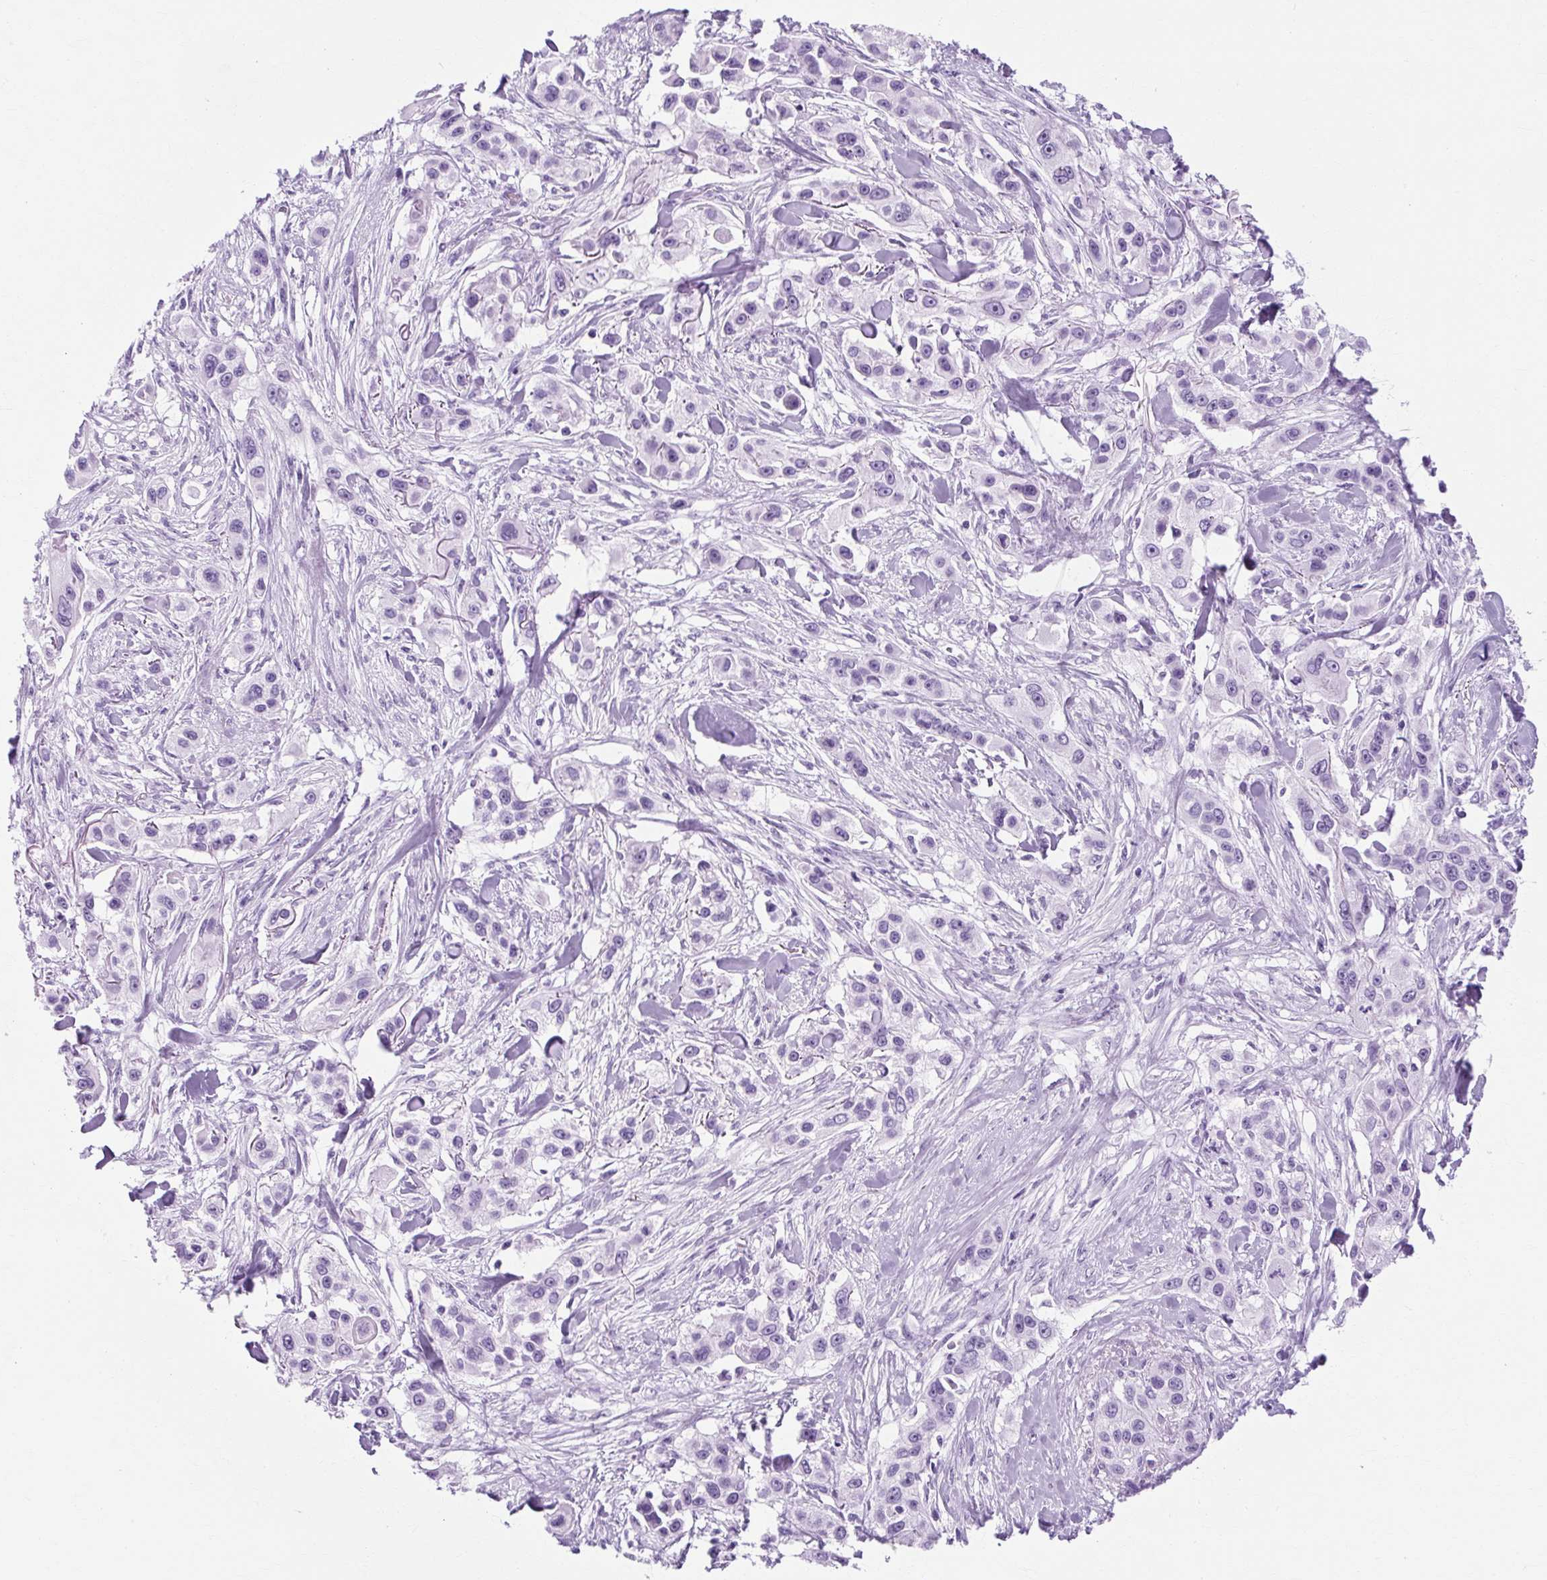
{"staining": {"intensity": "negative", "quantity": "none", "location": "none"}, "tissue": "skin cancer", "cell_type": "Tumor cells", "image_type": "cancer", "snomed": [{"axis": "morphology", "description": "Squamous cell carcinoma, NOS"}, {"axis": "topography", "description": "Skin"}], "caption": "Skin cancer was stained to show a protein in brown. There is no significant positivity in tumor cells.", "gene": "TMEM89", "patient": {"sex": "male", "age": 63}}